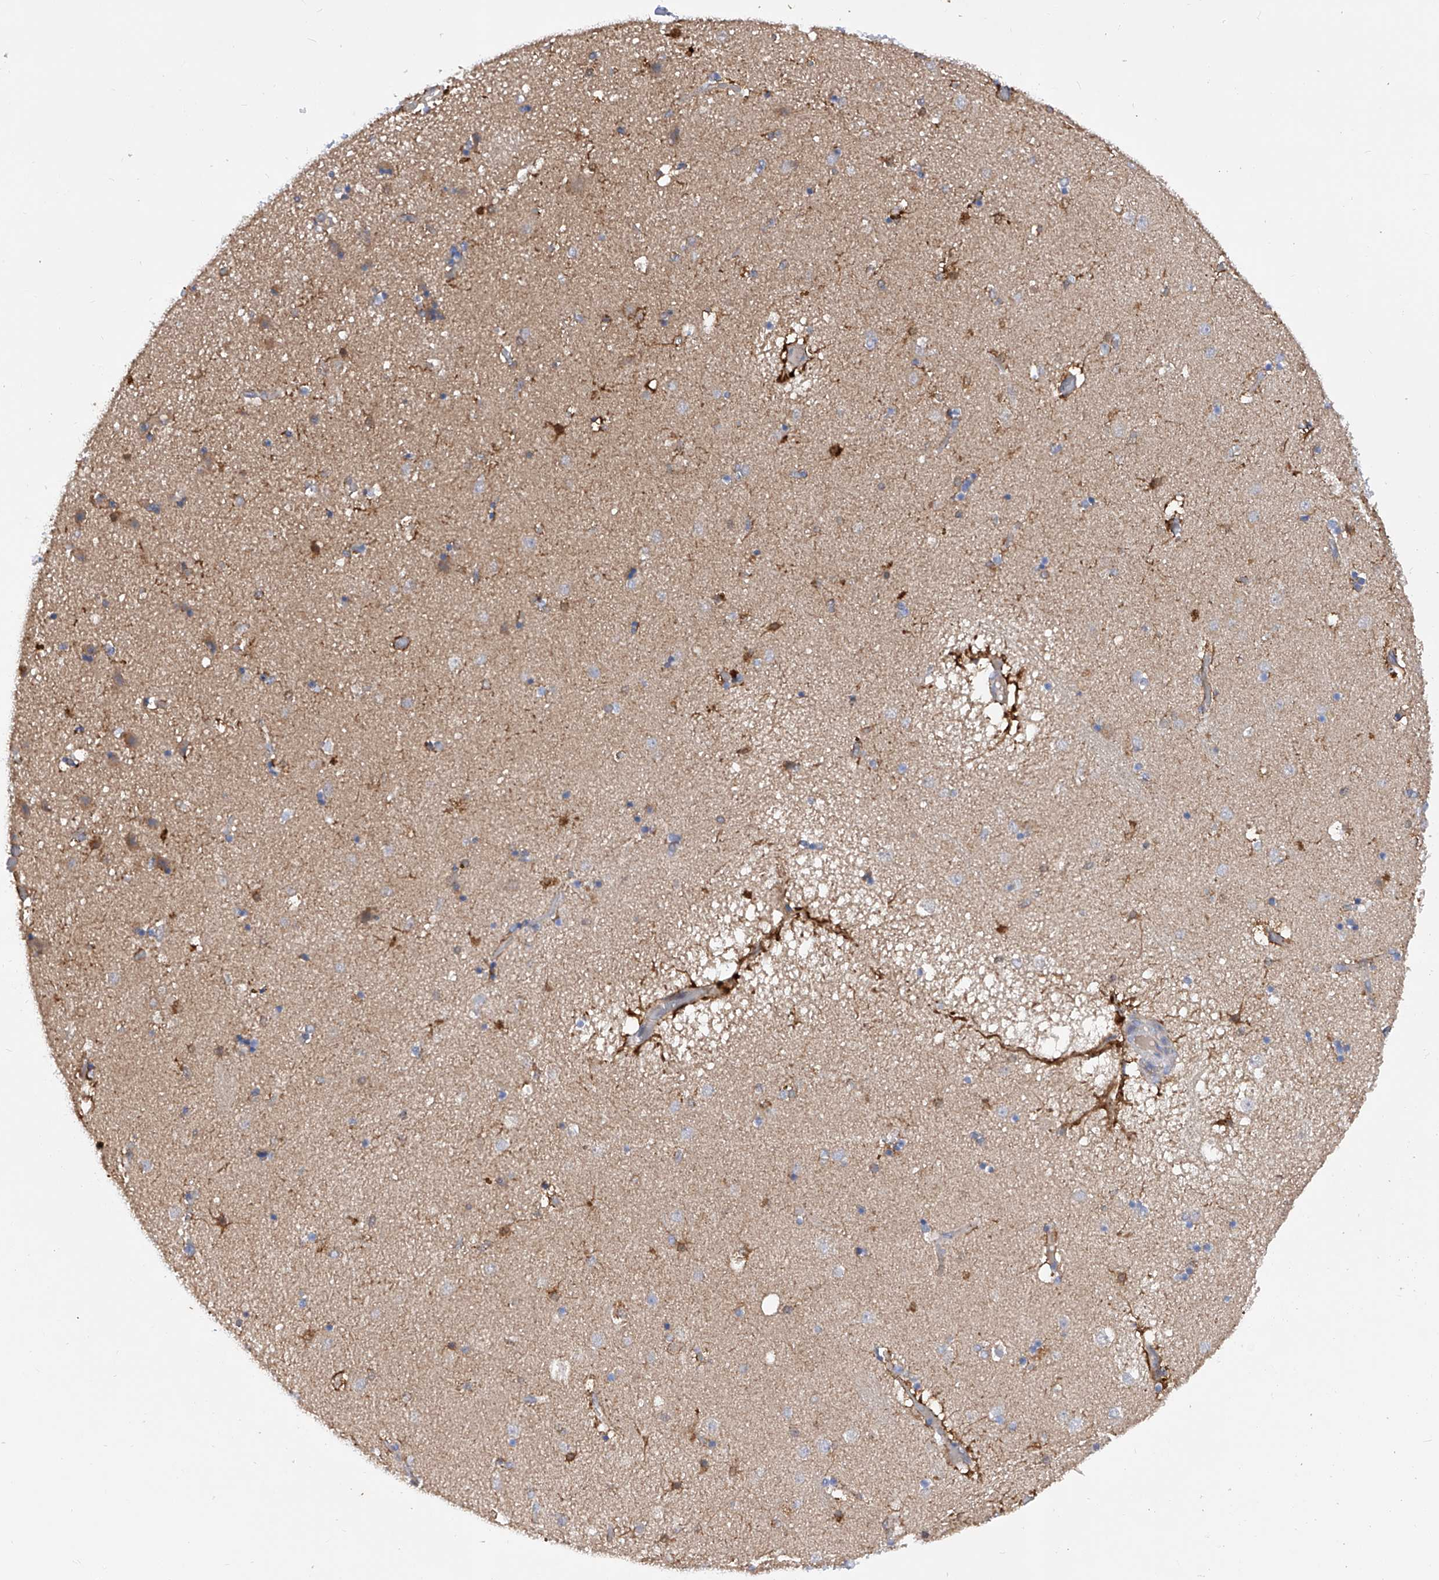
{"staining": {"intensity": "moderate", "quantity": "<25%", "location": "cytoplasmic/membranous"}, "tissue": "caudate", "cell_type": "Glial cells", "image_type": "normal", "snomed": [{"axis": "morphology", "description": "Normal tissue, NOS"}, {"axis": "topography", "description": "Lateral ventricle wall"}], "caption": "Immunohistochemical staining of normal caudate reveals <25% levels of moderate cytoplasmic/membranous protein staining in approximately <25% of glial cells. Nuclei are stained in blue.", "gene": "SPATA20", "patient": {"sex": "male", "age": 70}}